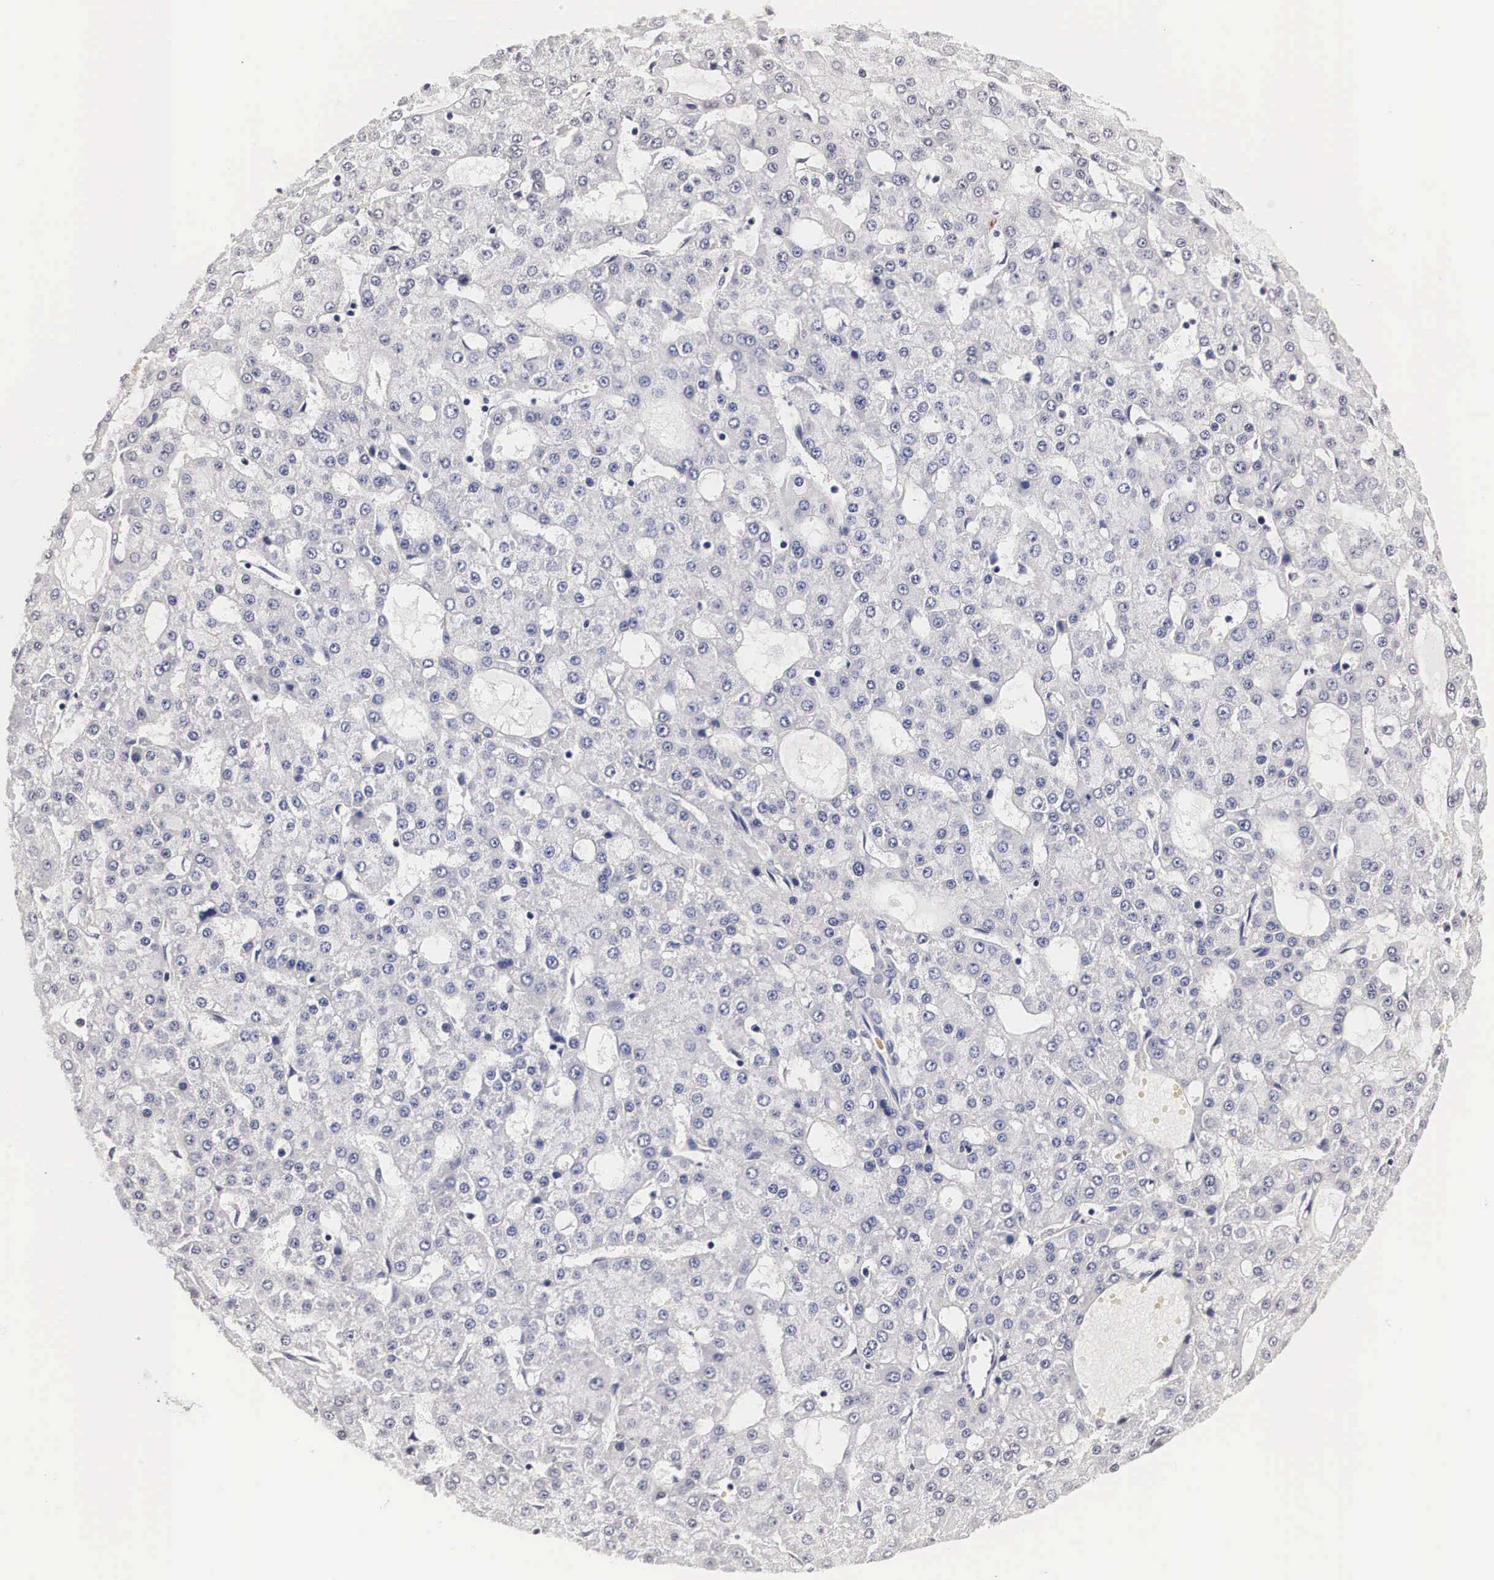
{"staining": {"intensity": "negative", "quantity": "none", "location": "none"}, "tissue": "liver cancer", "cell_type": "Tumor cells", "image_type": "cancer", "snomed": [{"axis": "morphology", "description": "Carcinoma, Hepatocellular, NOS"}, {"axis": "topography", "description": "Liver"}], "caption": "A high-resolution photomicrograph shows IHC staining of liver hepatocellular carcinoma, which displays no significant positivity in tumor cells. The staining was performed using DAB (3,3'-diaminobenzidine) to visualize the protein expression in brown, while the nuclei were stained in blue with hematoxylin (Magnification: 20x).", "gene": "CKAP4", "patient": {"sex": "male", "age": 47}}